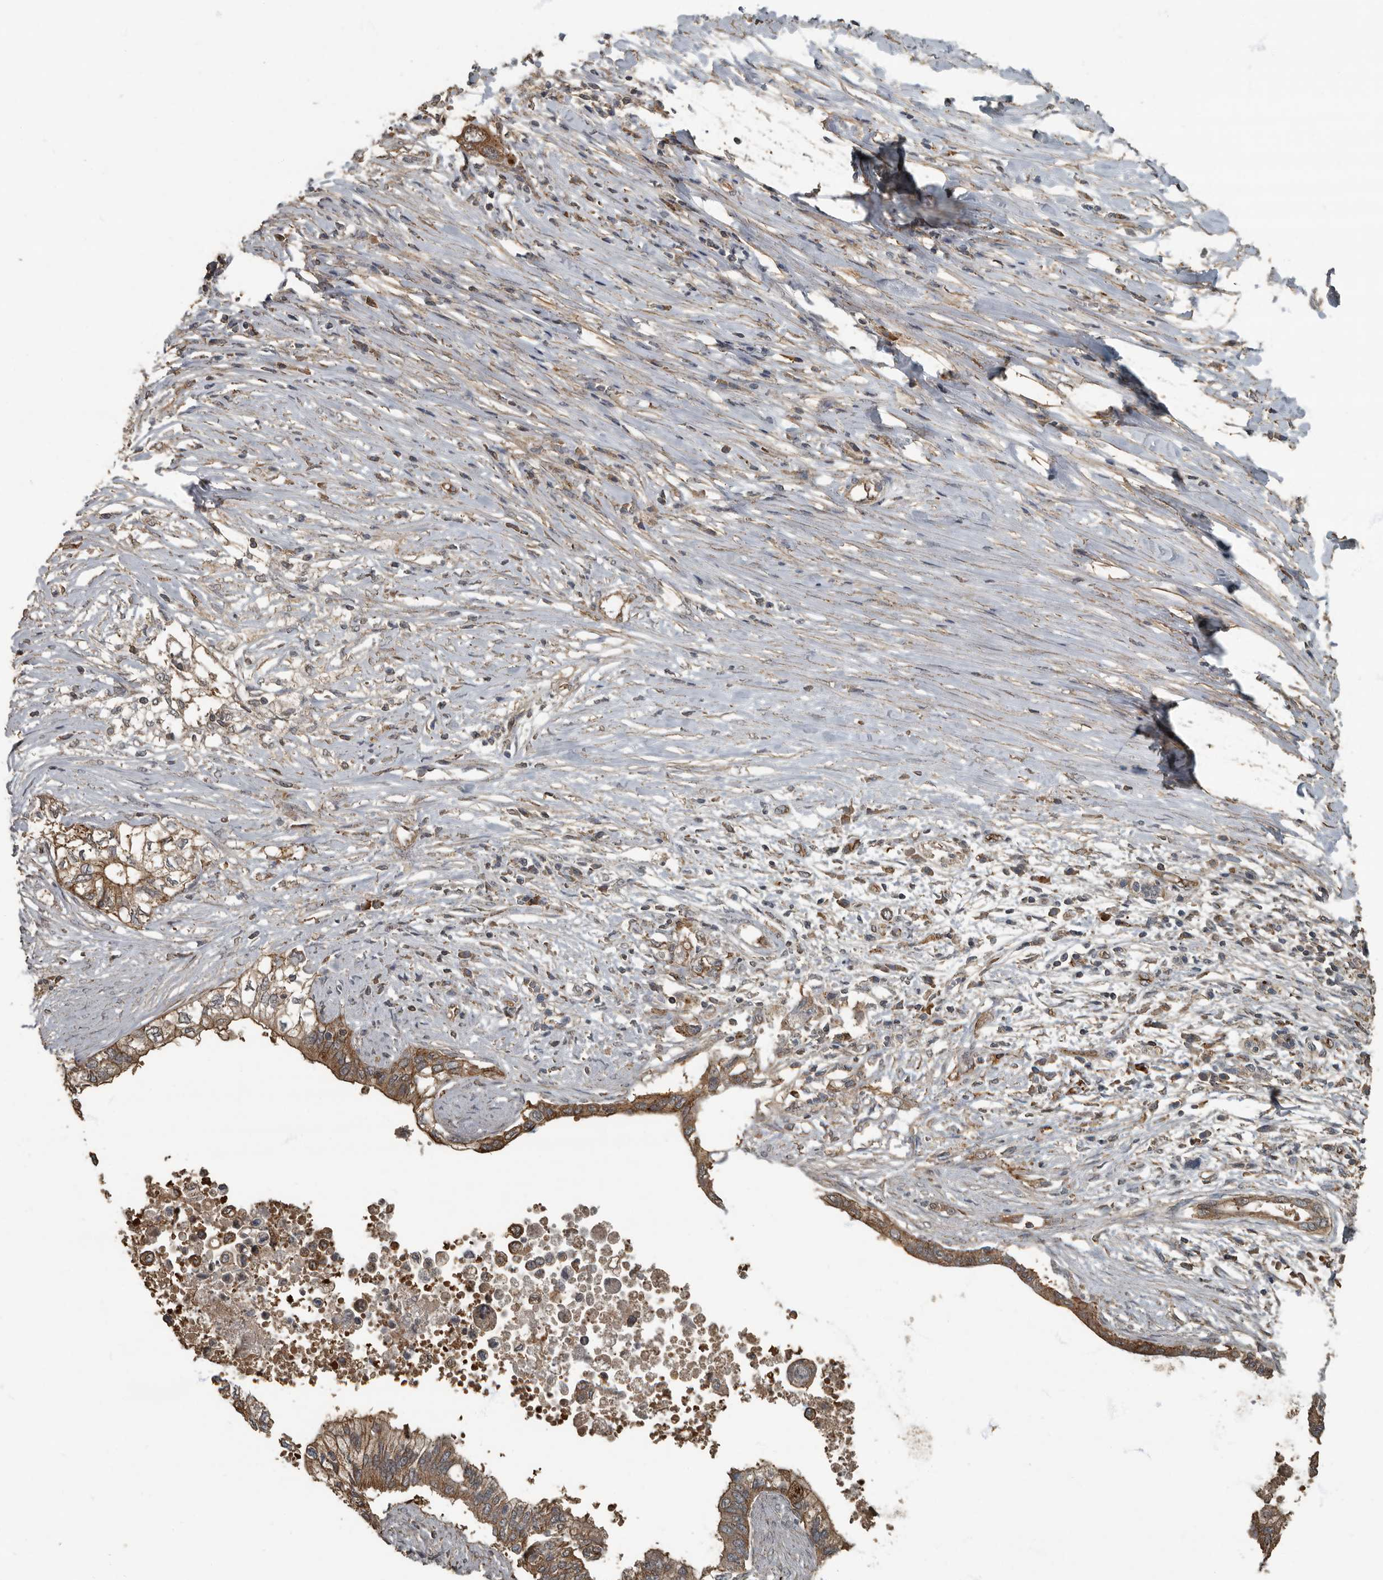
{"staining": {"intensity": "moderate", "quantity": ">75%", "location": "cytoplasmic/membranous"}, "tissue": "pancreatic cancer", "cell_type": "Tumor cells", "image_type": "cancer", "snomed": [{"axis": "morphology", "description": "Normal tissue, NOS"}, {"axis": "morphology", "description": "Adenocarcinoma, NOS"}, {"axis": "topography", "description": "Pancreas"}, {"axis": "topography", "description": "Peripheral nerve tissue"}], "caption": "Immunohistochemical staining of pancreatic cancer reveals moderate cytoplasmic/membranous protein staining in approximately >75% of tumor cells. The protein of interest is stained brown, and the nuclei are stained in blue (DAB IHC with brightfield microscopy, high magnification).", "gene": "IL15RA", "patient": {"sex": "male", "age": 59}}